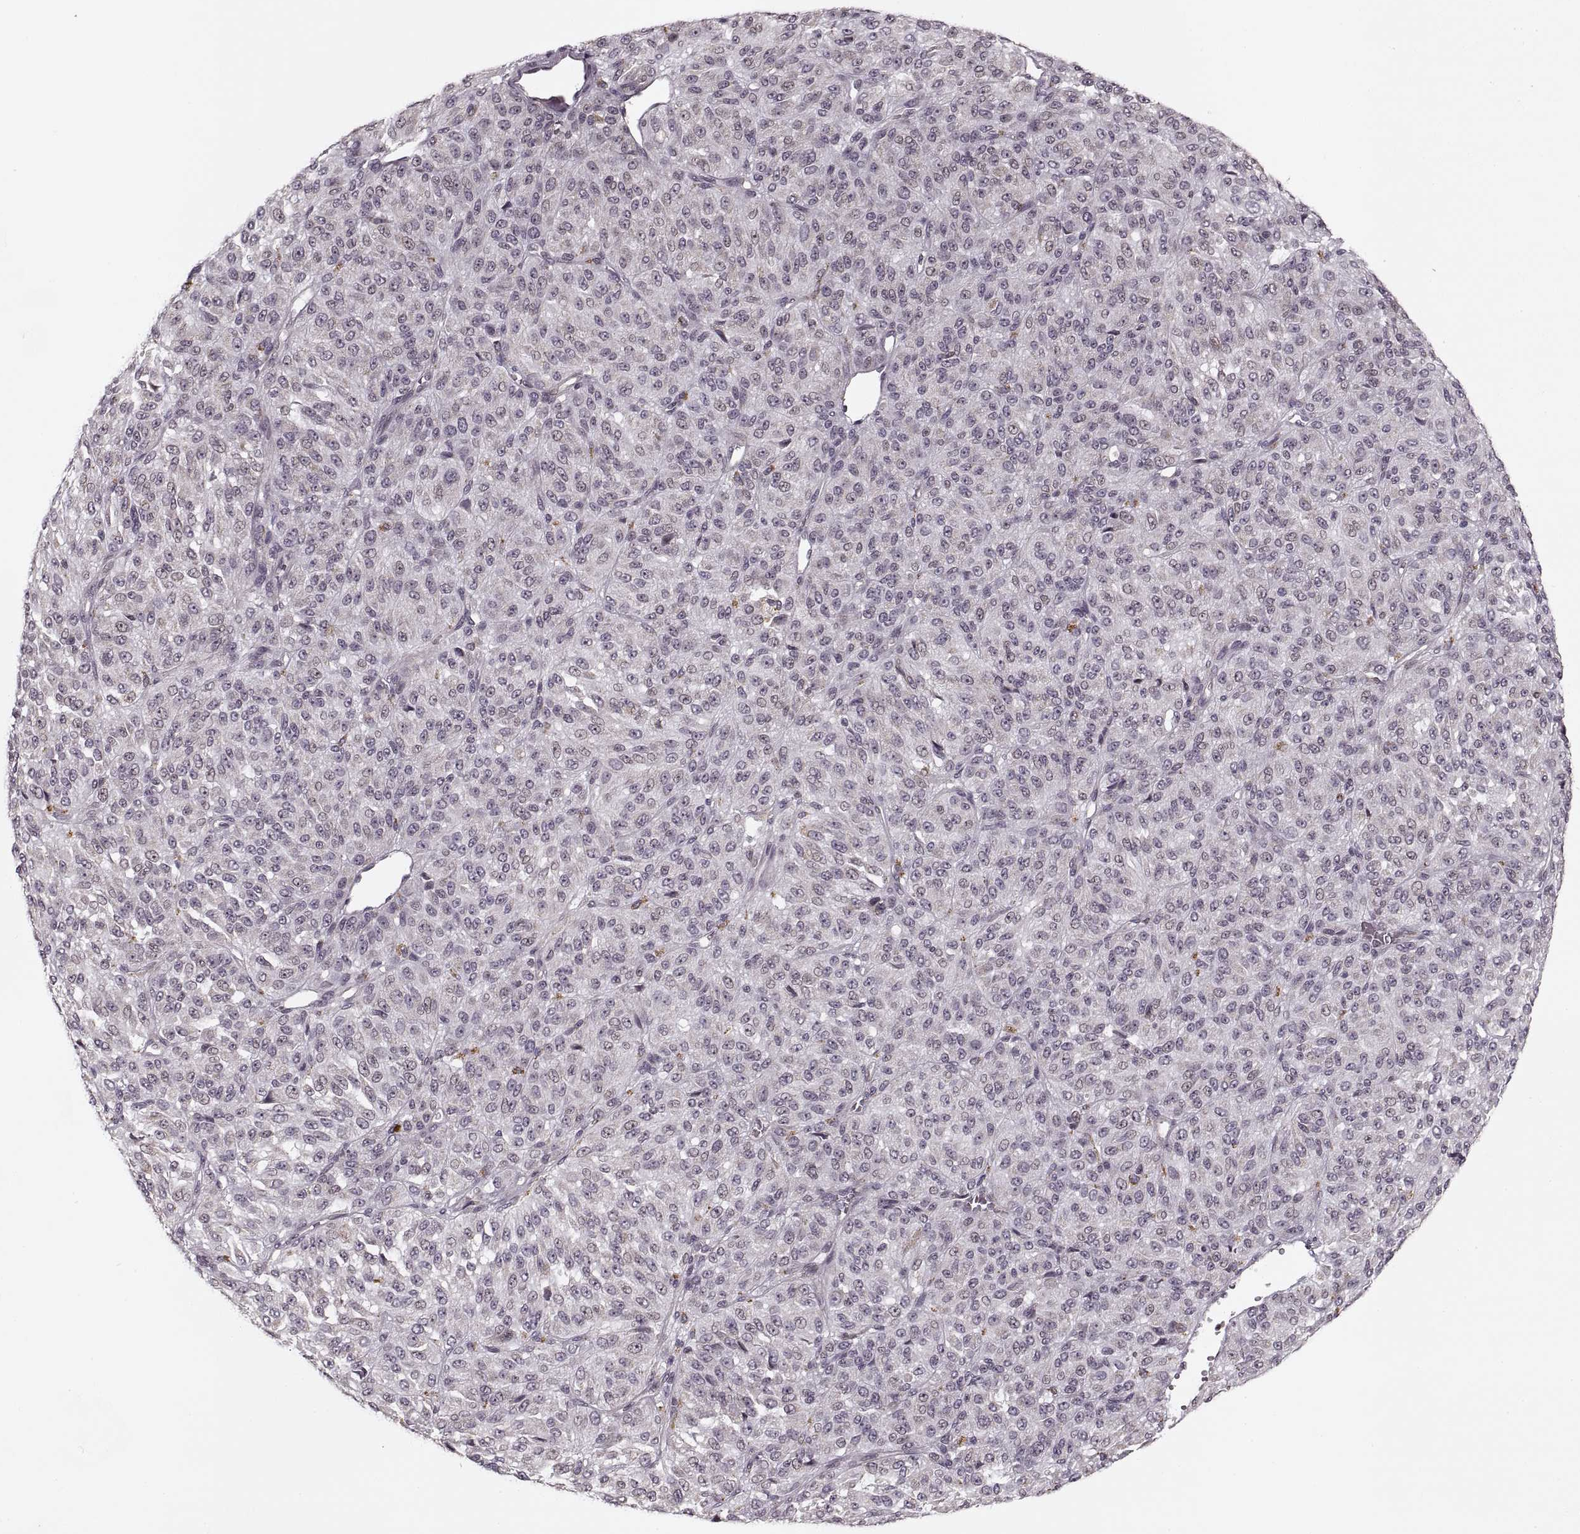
{"staining": {"intensity": "negative", "quantity": "none", "location": "none"}, "tissue": "melanoma", "cell_type": "Tumor cells", "image_type": "cancer", "snomed": [{"axis": "morphology", "description": "Malignant melanoma, Metastatic site"}, {"axis": "topography", "description": "Brain"}], "caption": "Tumor cells show no significant positivity in melanoma.", "gene": "ASIC3", "patient": {"sex": "female", "age": 56}}